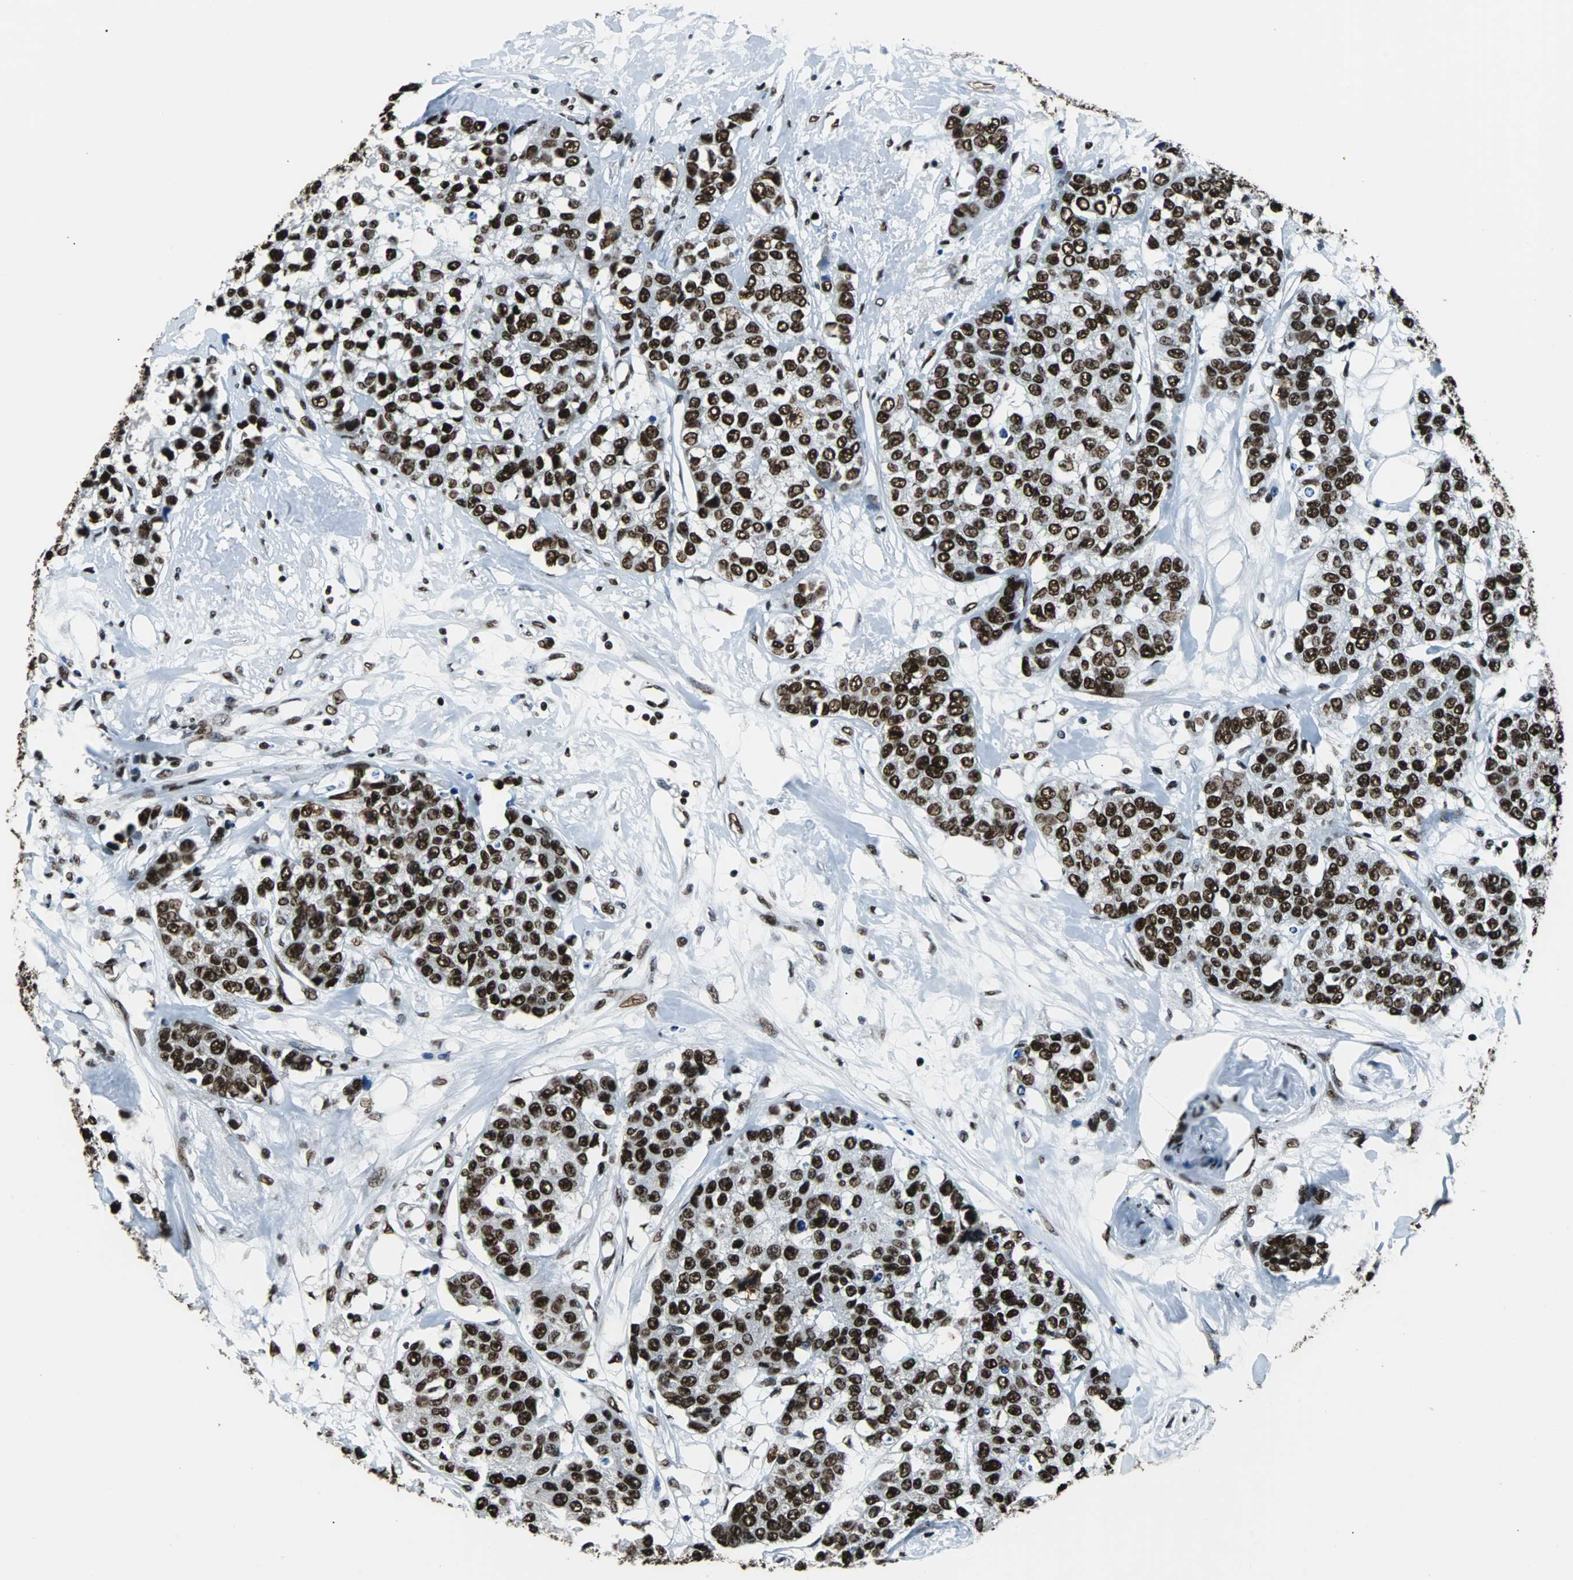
{"staining": {"intensity": "strong", "quantity": ">75%", "location": "nuclear"}, "tissue": "breast cancer", "cell_type": "Tumor cells", "image_type": "cancer", "snomed": [{"axis": "morphology", "description": "Duct carcinoma"}, {"axis": "topography", "description": "Breast"}], "caption": "Infiltrating ductal carcinoma (breast) tissue shows strong nuclear positivity in approximately >75% of tumor cells", "gene": "FUBP1", "patient": {"sex": "female", "age": 51}}